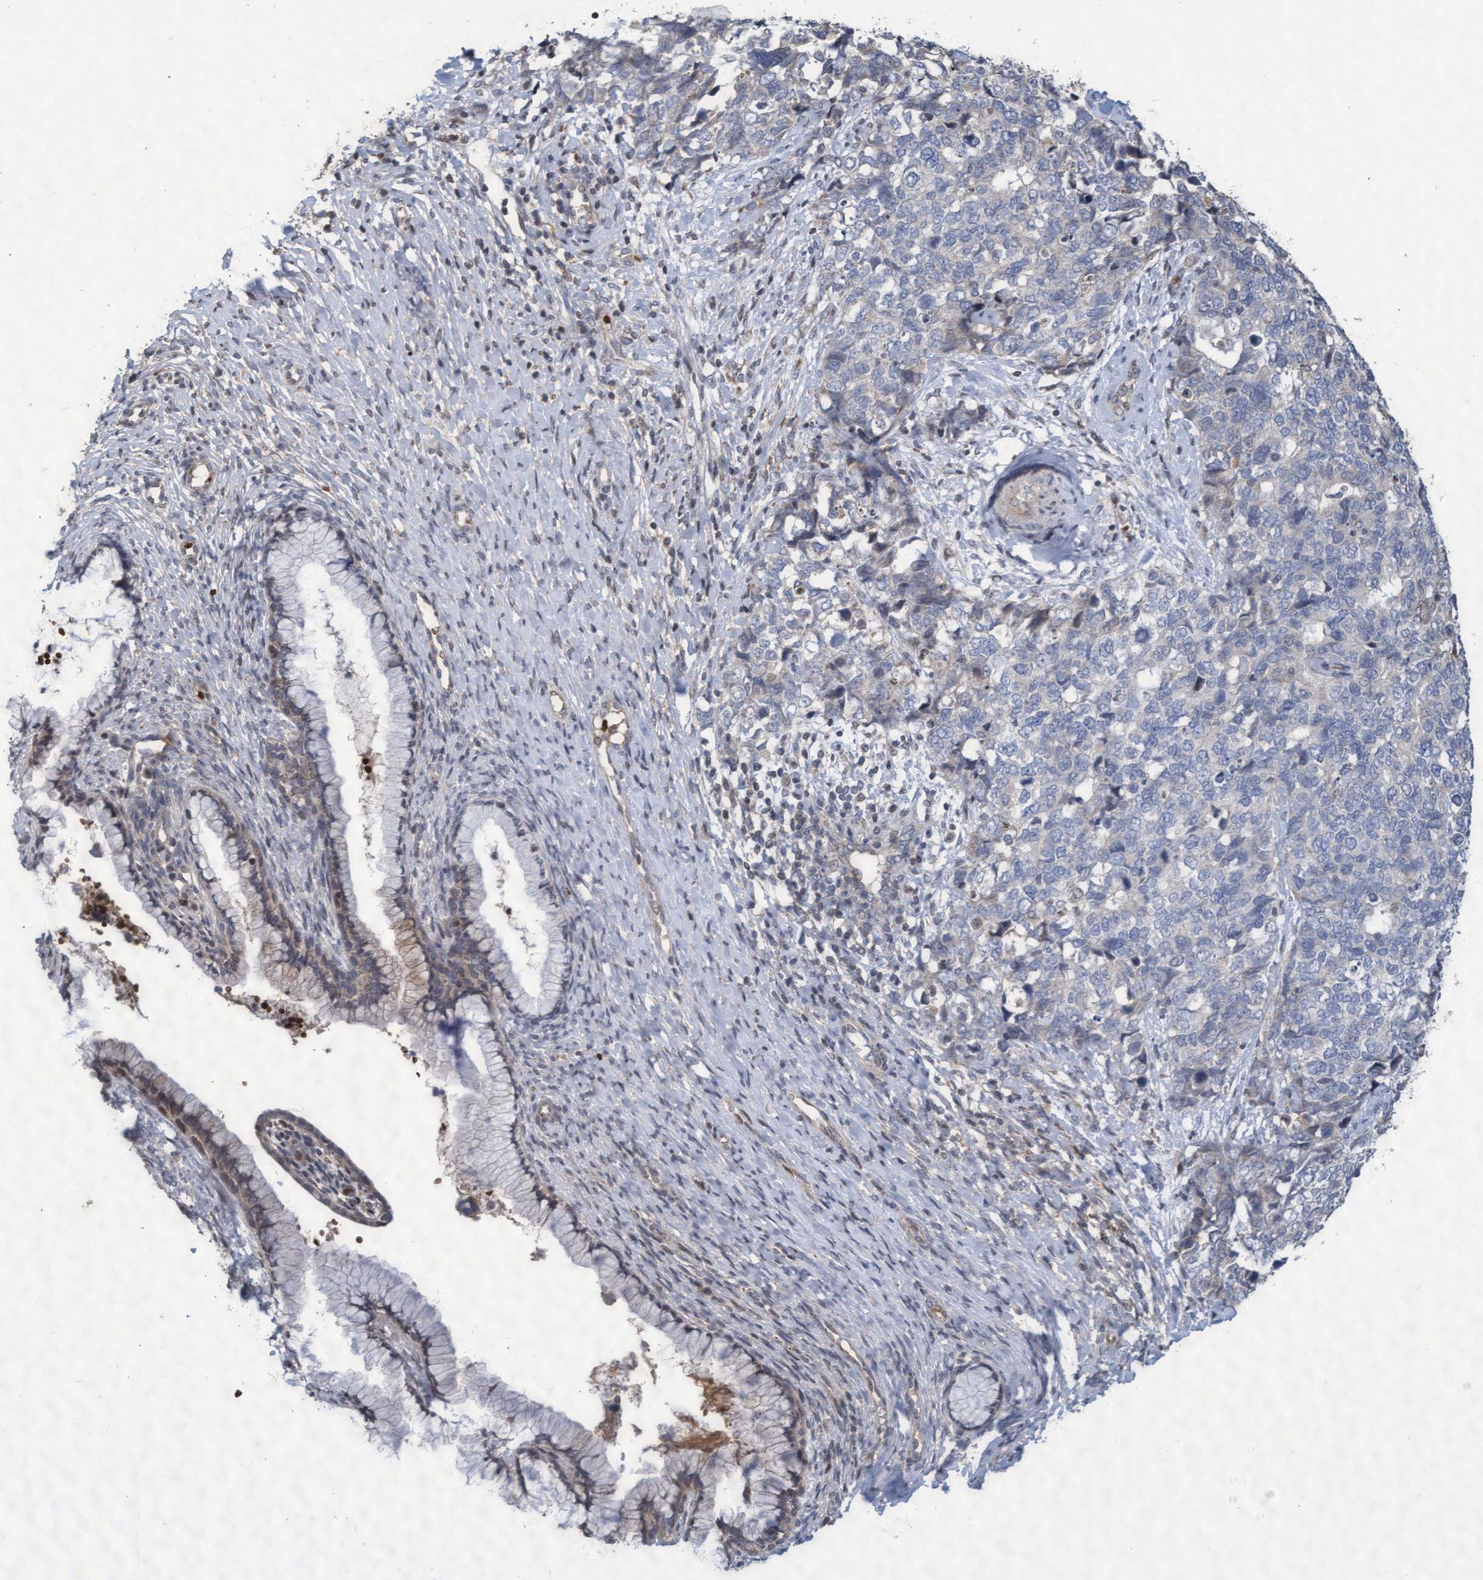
{"staining": {"intensity": "negative", "quantity": "none", "location": "none"}, "tissue": "cervical cancer", "cell_type": "Tumor cells", "image_type": "cancer", "snomed": [{"axis": "morphology", "description": "Squamous cell carcinoma, NOS"}, {"axis": "topography", "description": "Cervix"}], "caption": "The immunohistochemistry (IHC) histopathology image has no significant staining in tumor cells of cervical squamous cell carcinoma tissue. Nuclei are stained in blue.", "gene": "KCNC2", "patient": {"sex": "female", "age": 63}}